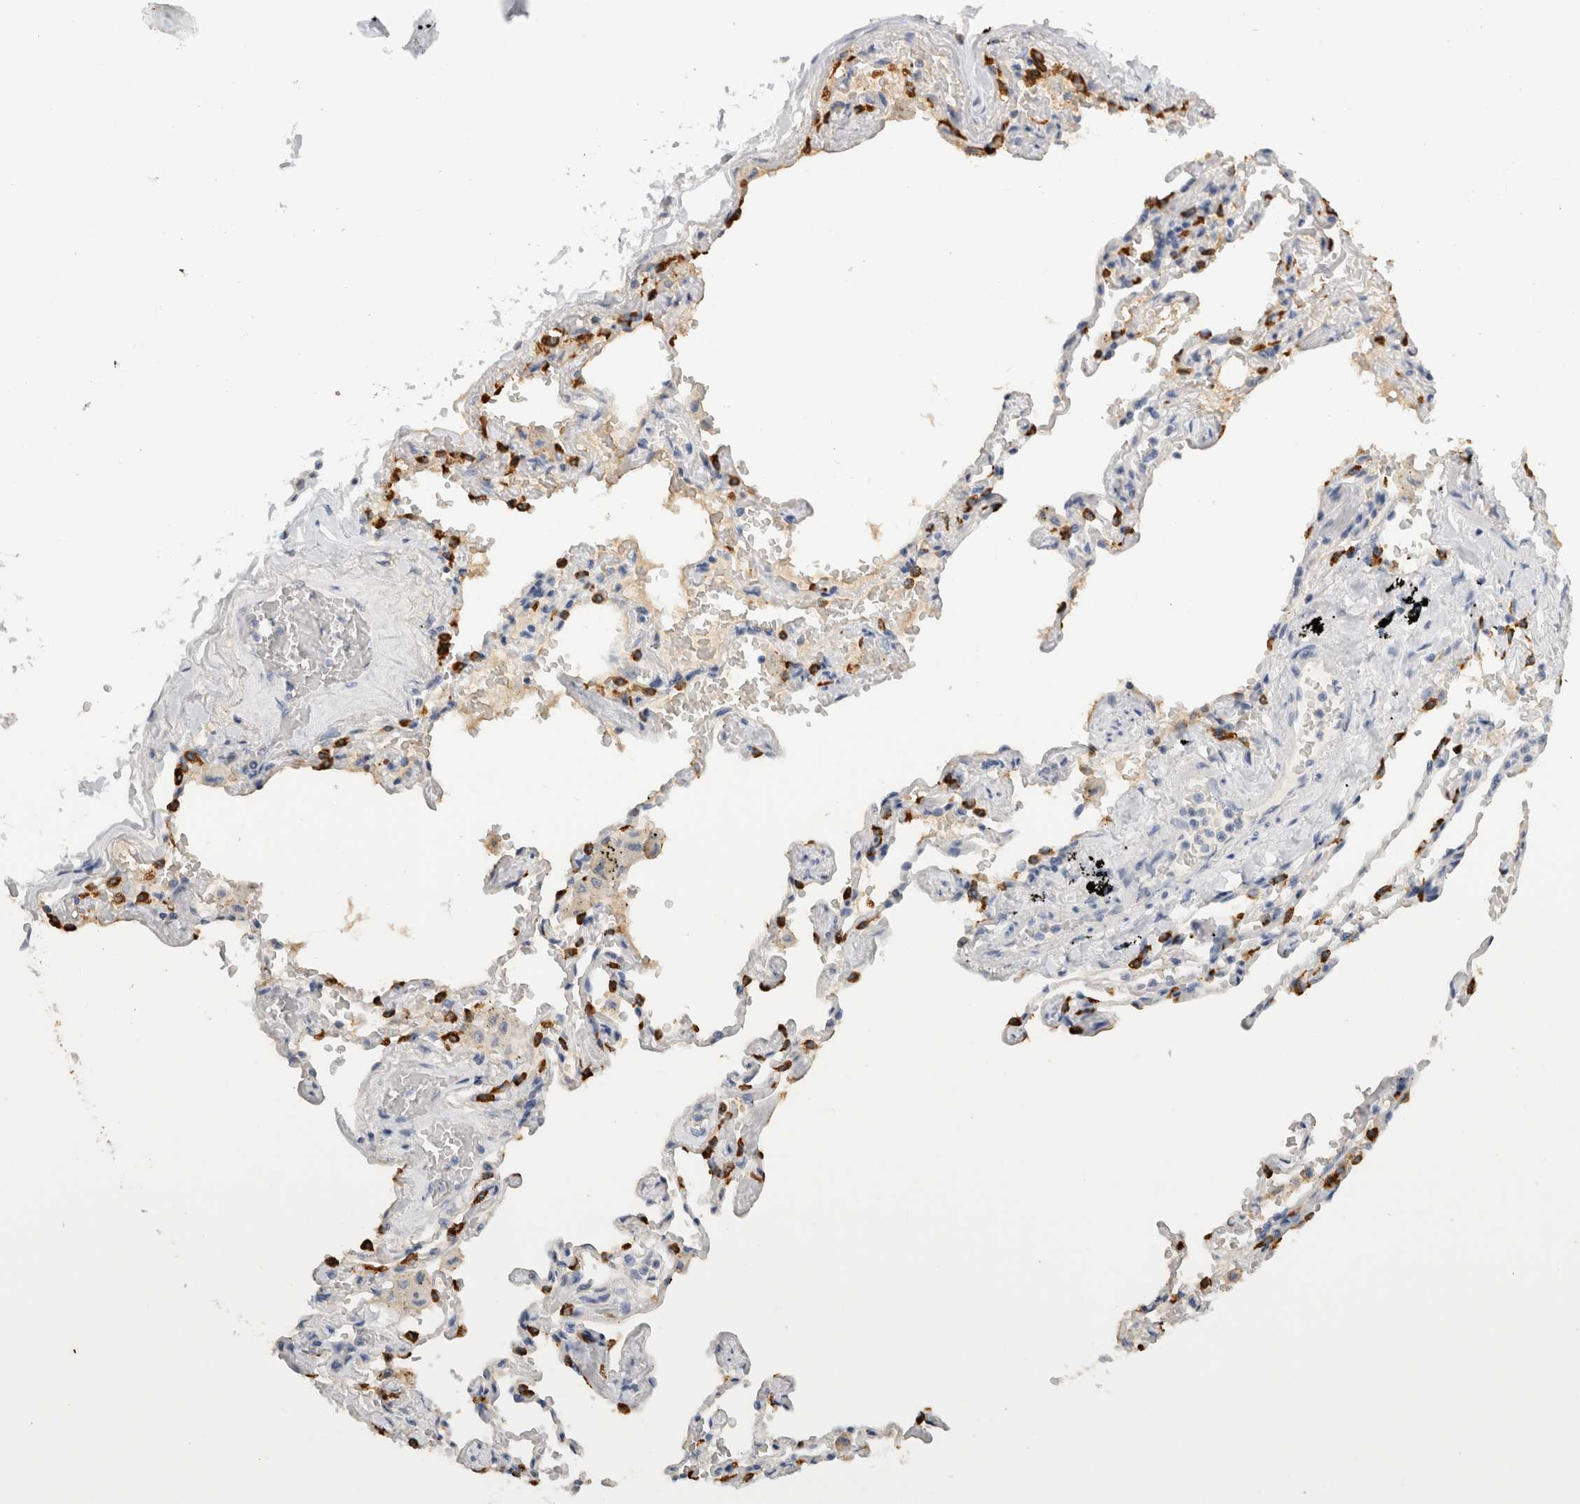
{"staining": {"intensity": "negative", "quantity": "none", "location": "none"}, "tissue": "adipose tissue", "cell_type": "Adipocytes", "image_type": "normal", "snomed": [{"axis": "morphology", "description": "Normal tissue, NOS"}, {"axis": "topography", "description": "Cartilage tissue"}, {"axis": "topography", "description": "Lung"}], "caption": "There is no significant staining in adipocytes of adipose tissue. (DAB (3,3'-diaminobenzidine) IHC with hematoxylin counter stain).", "gene": "LAMP3", "patient": {"sex": "female", "age": 77}}